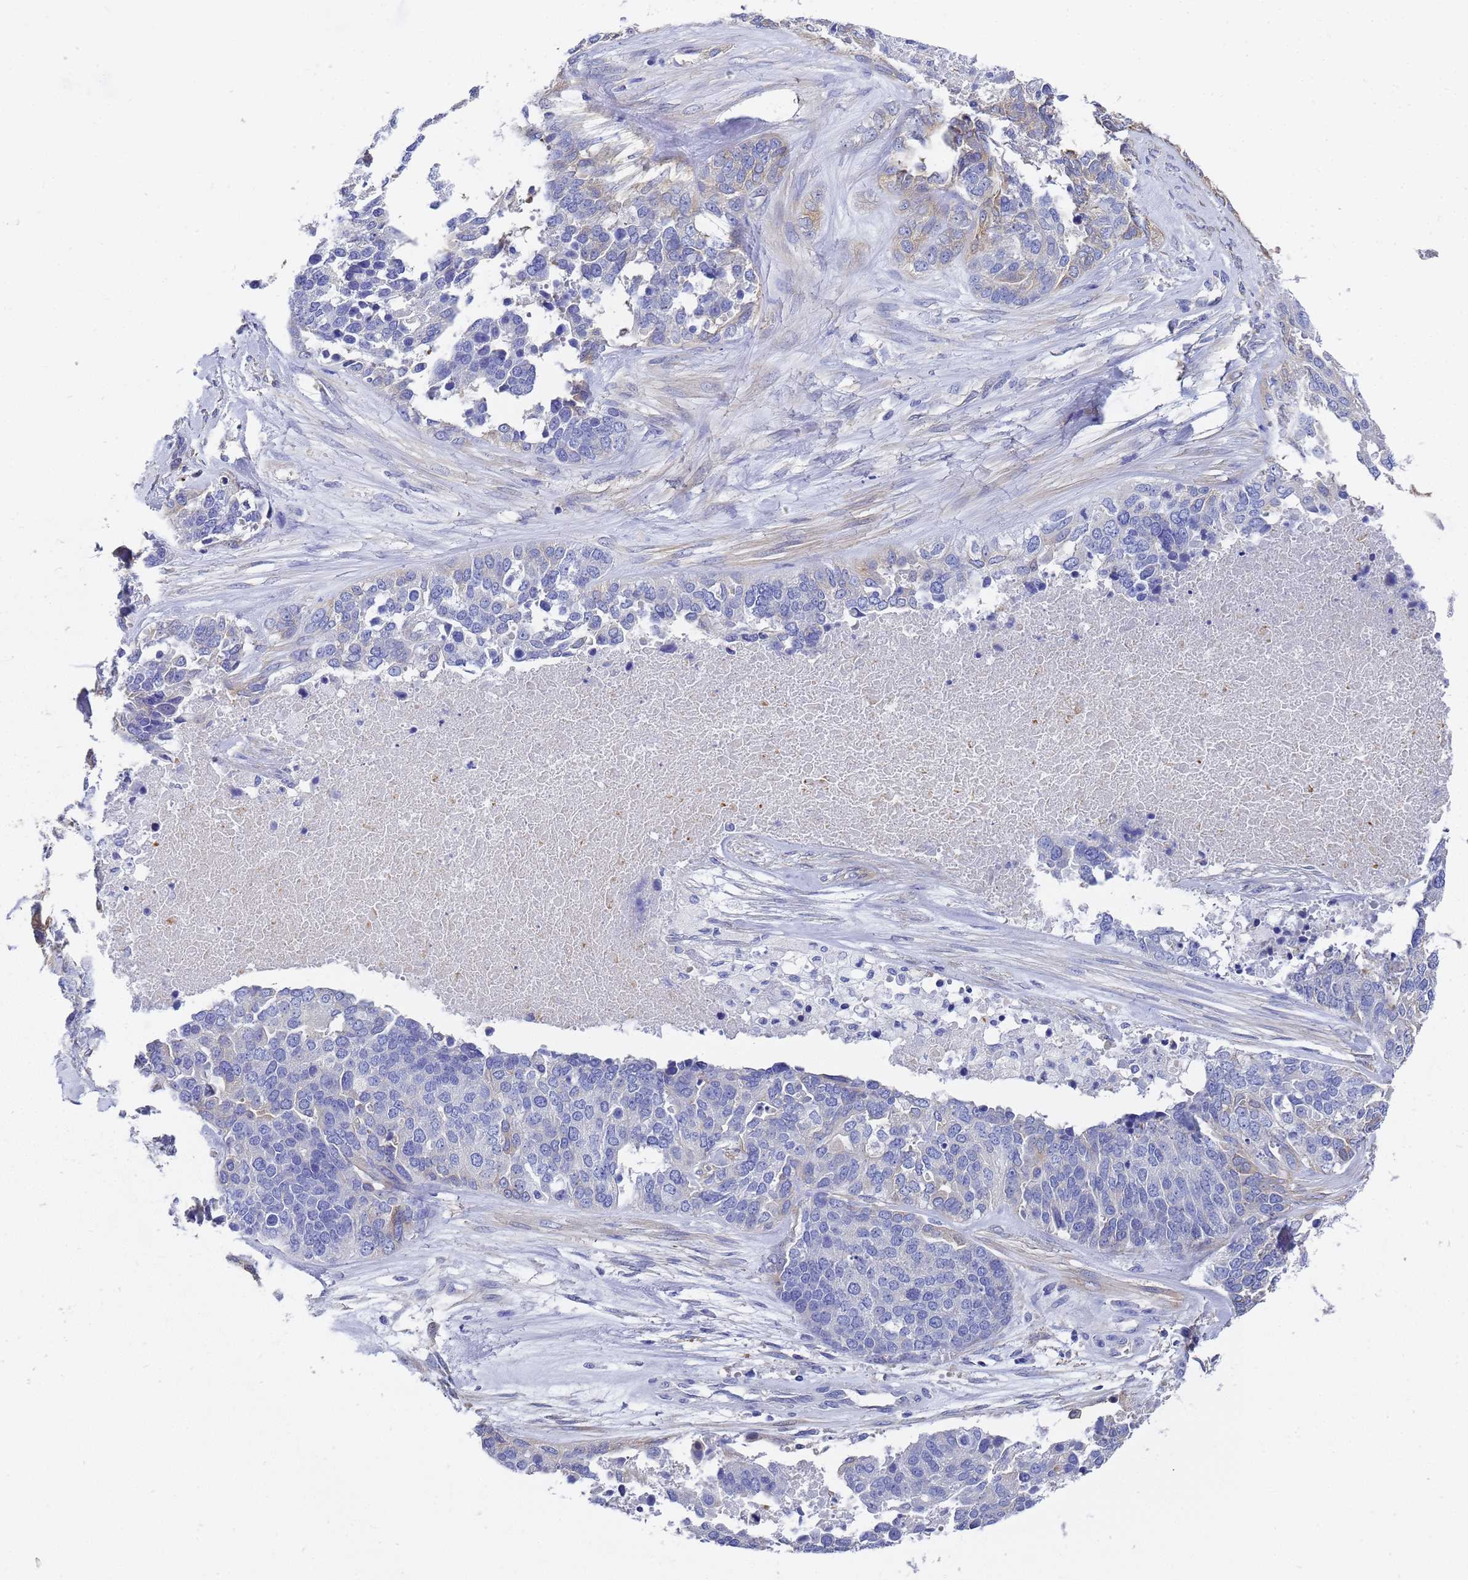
{"staining": {"intensity": "negative", "quantity": "none", "location": "none"}, "tissue": "ovarian cancer", "cell_type": "Tumor cells", "image_type": "cancer", "snomed": [{"axis": "morphology", "description": "Cystadenocarcinoma, serous, NOS"}, {"axis": "topography", "description": "Ovary"}], "caption": "Protein analysis of ovarian cancer (serous cystadenocarcinoma) shows no significant staining in tumor cells.", "gene": "TUBB1", "patient": {"sex": "female", "age": 44}}